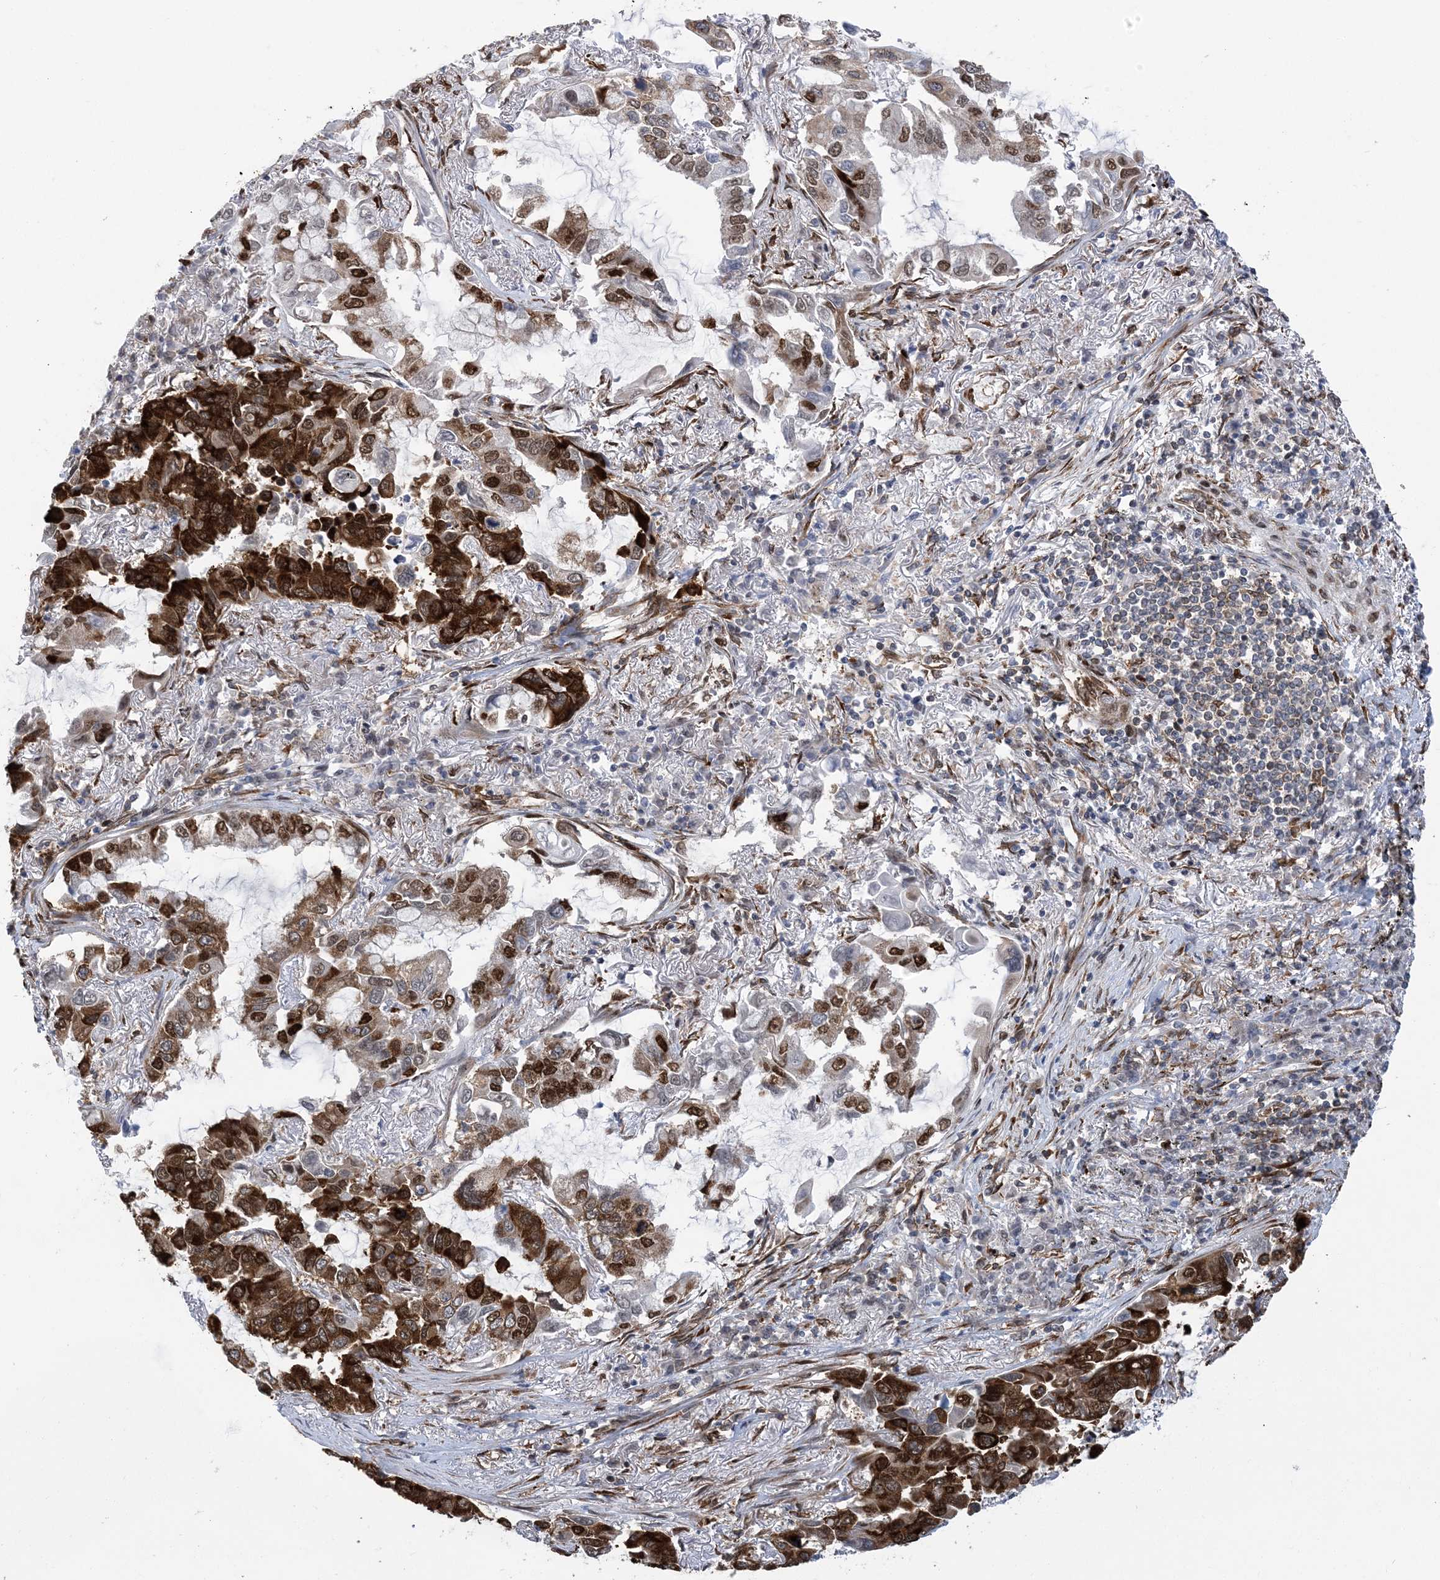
{"staining": {"intensity": "strong", "quantity": ">75%", "location": "cytoplasmic/membranous,nuclear"}, "tissue": "lung cancer", "cell_type": "Tumor cells", "image_type": "cancer", "snomed": [{"axis": "morphology", "description": "Adenocarcinoma, NOS"}, {"axis": "topography", "description": "Lung"}], "caption": "Lung cancer stained with DAB IHC exhibits high levels of strong cytoplasmic/membranous and nuclear positivity in about >75% of tumor cells.", "gene": "PHF1", "patient": {"sex": "male", "age": 64}}